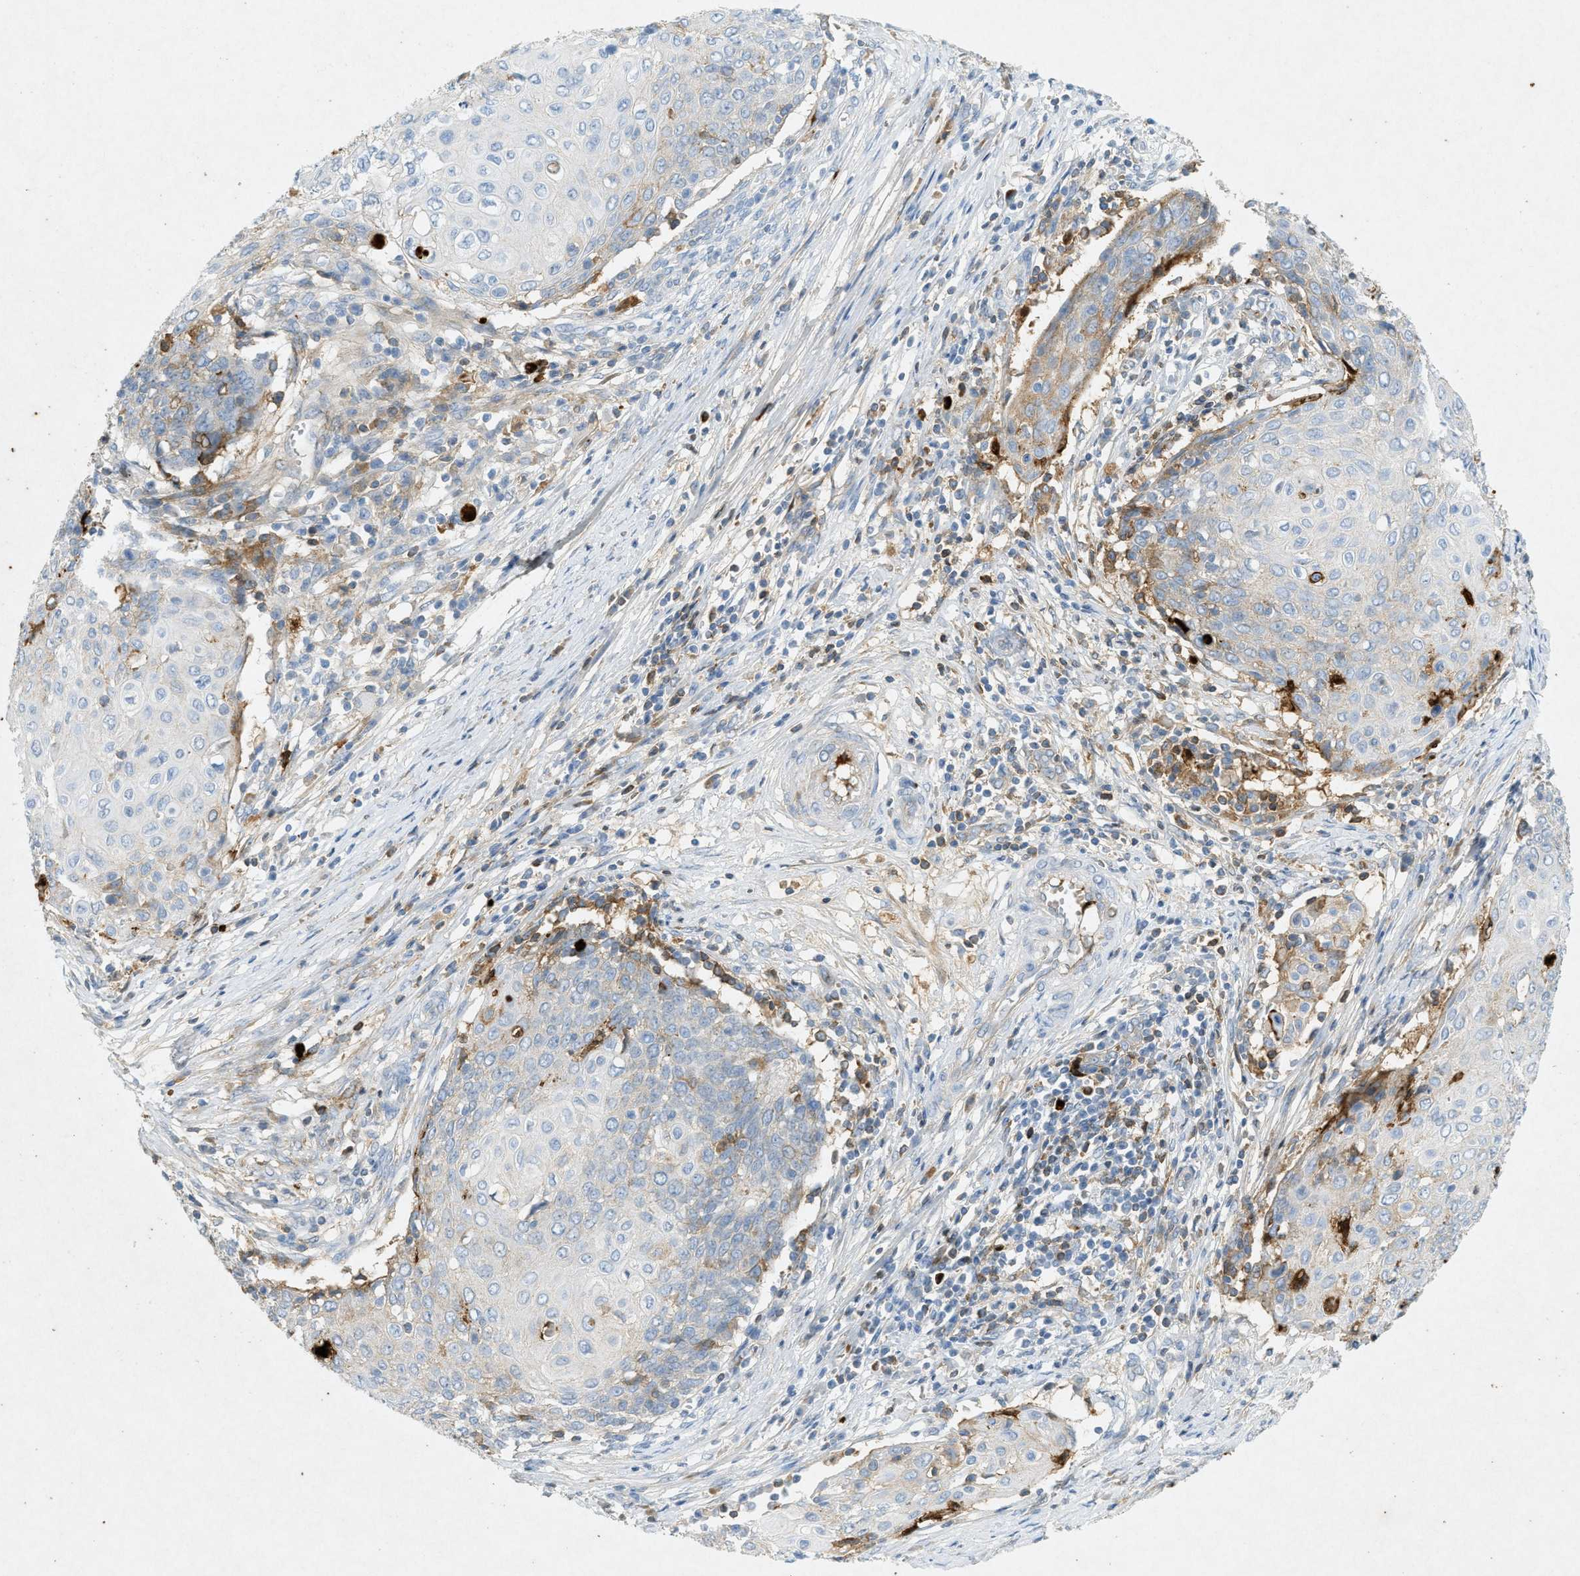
{"staining": {"intensity": "weak", "quantity": "25%-75%", "location": "cytoplasmic/membranous"}, "tissue": "cervical cancer", "cell_type": "Tumor cells", "image_type": "cancer", "snomed": [{"axis": "morphology", "description": "Squamous cell carcinoma, NOS"}, {"axis": "topography", "description": "Cervix"}], "caption": "Immunohistochemistry (IHC) micrograph of neoplastic tissue: cervical squamous cell carcinoma stained using IHC demonstrates low levels of weak protein expression localized specifically in the cytoplasmic/membranous of tumor cells, appearing as a cytoplasmic/membranous brown color.", "gene": "F2", "patient": {"sex": "female", "age": 39}}